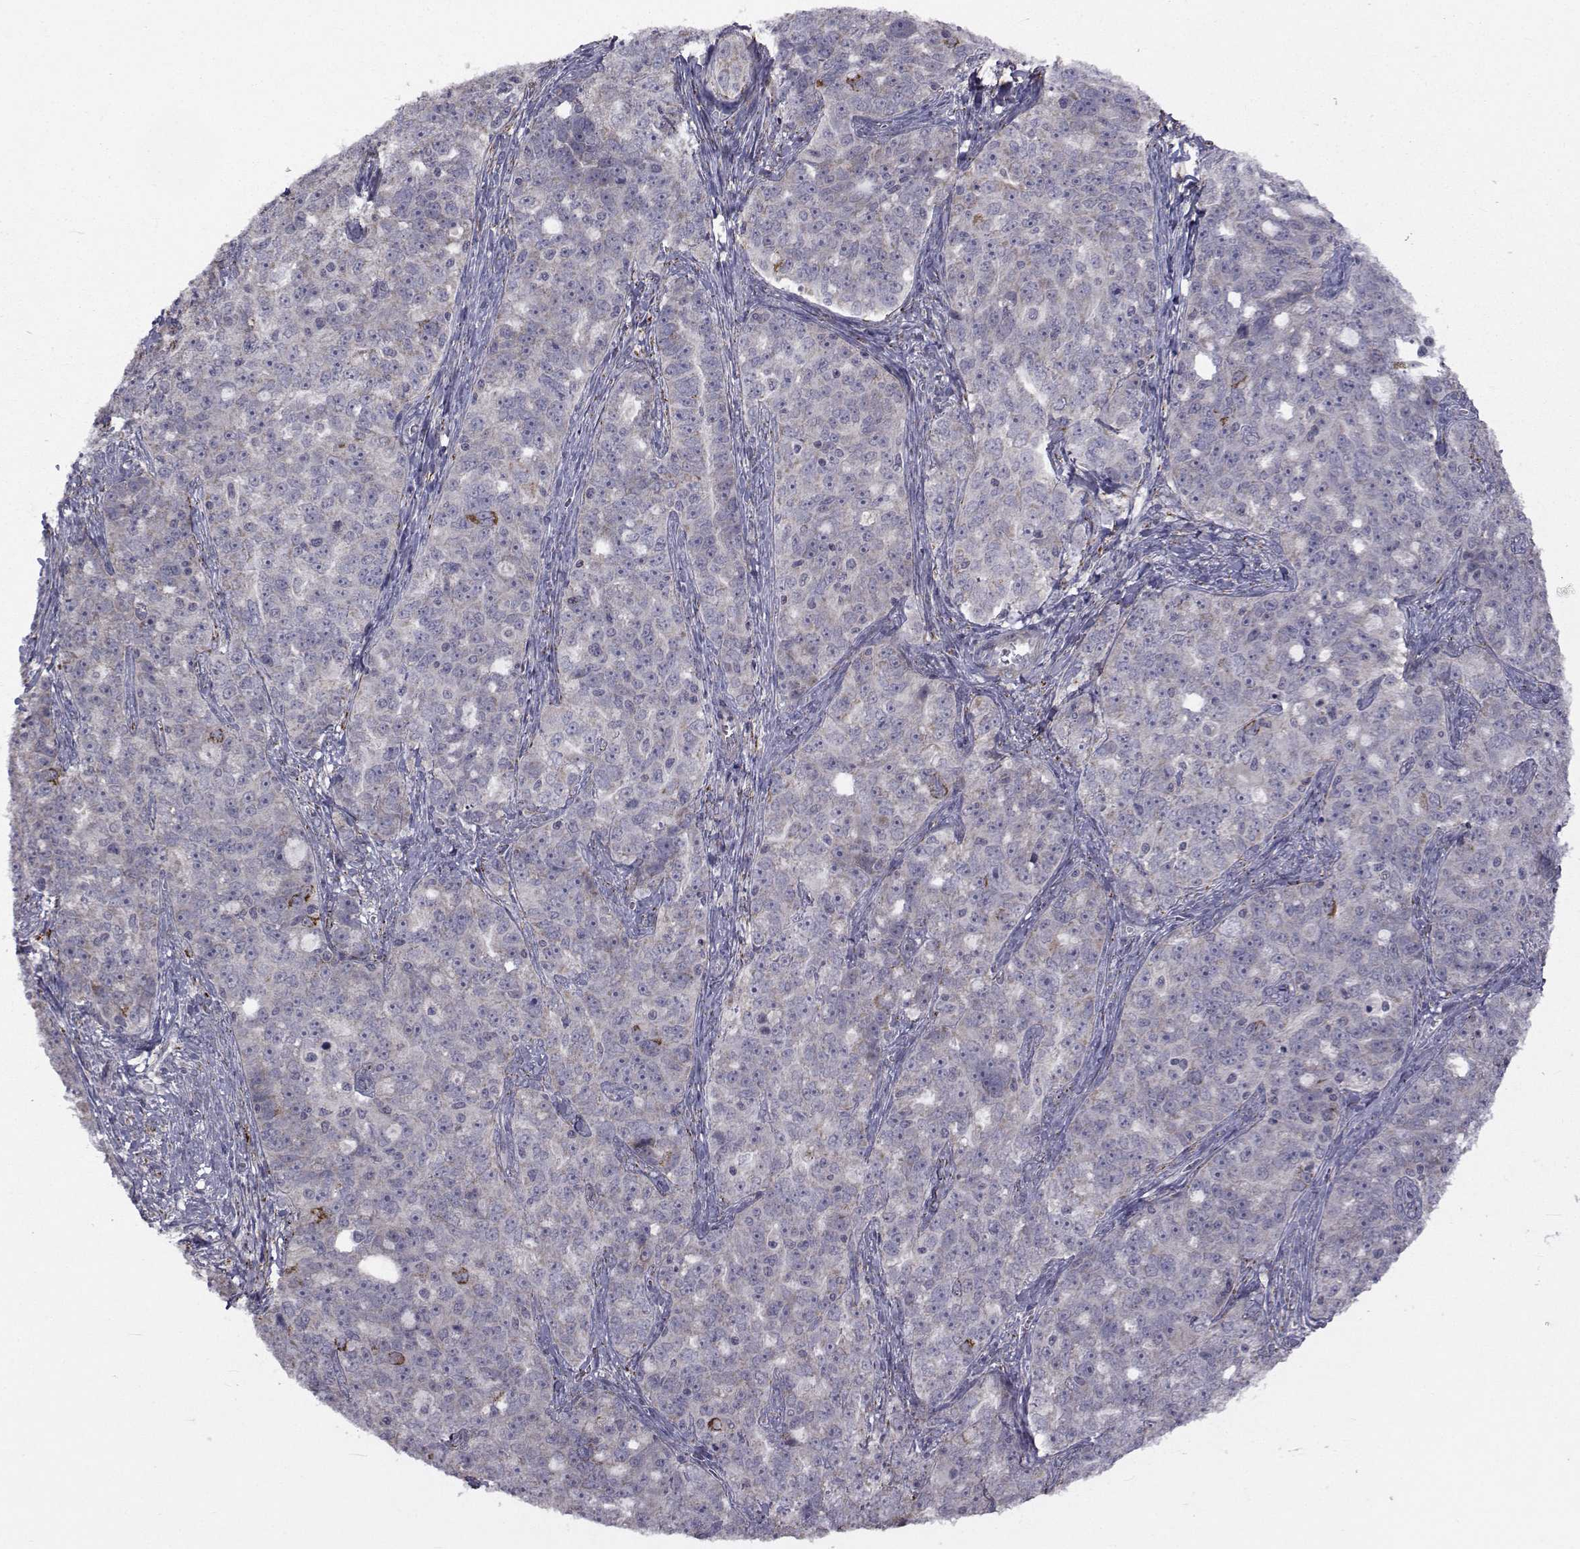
{"staining": {"intensity": "negative", "quantity": "none", "location": "none"}, "tissue": "ovarian cancer", "cell_type": "Tumor cells", "image_type": "cancer", "snomed": [{"axis": "morphology", "description": "Cystadenocarcinoma, serous, NOS"}, {"axis": "topography", "description": "Ovary"}], "caption": "High power microscopy image of an immunohistochemistry histopathology image of ovarian cancer, revealing no significant positivity in tumor cells.", "gene": "FDXR", "patient": {"sex": "female", "age": 51}}